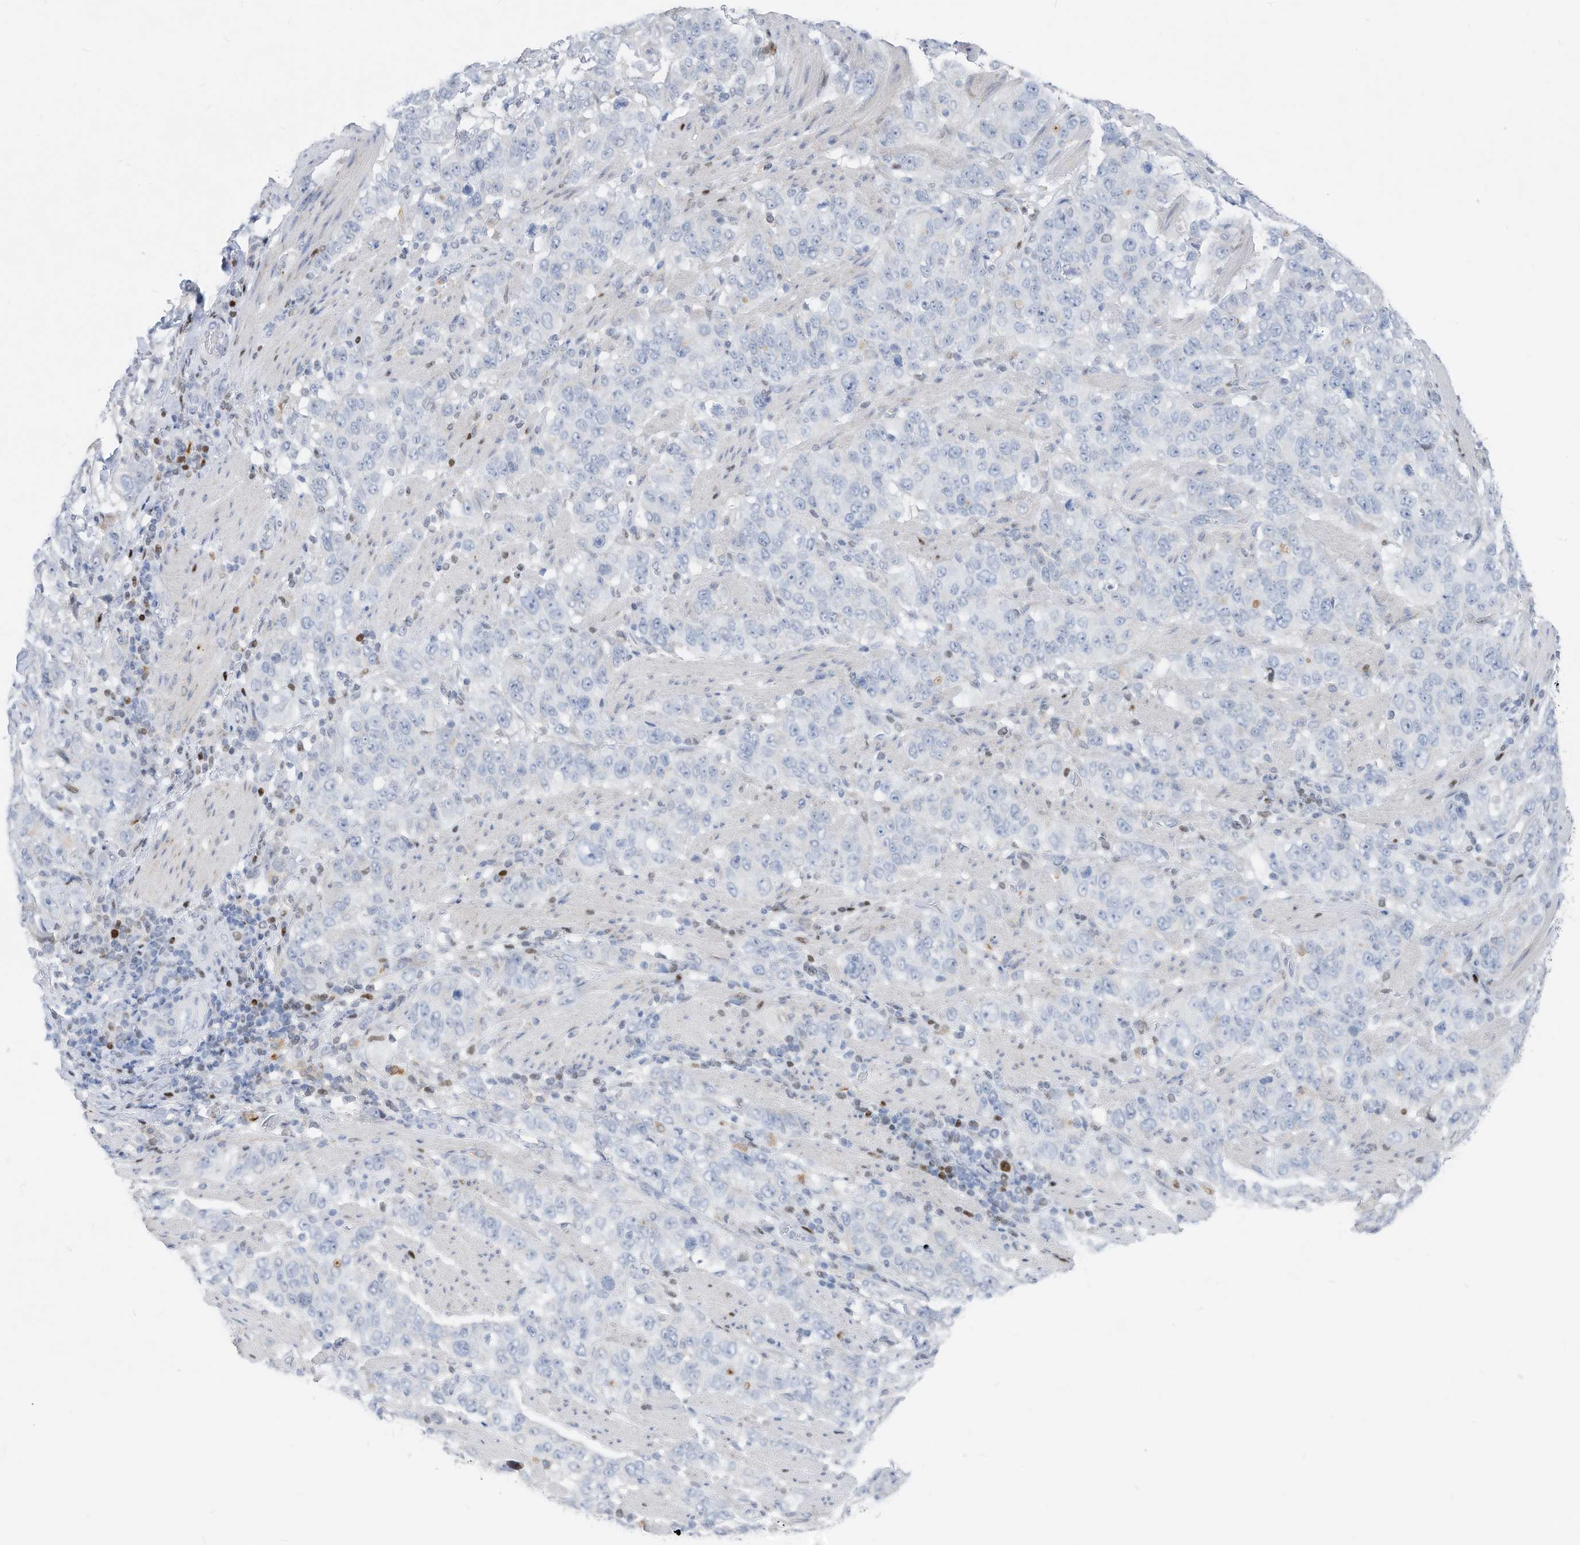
{"staining": {"intensity": "negative", "quantity": "none", "location": "none"}, "tissue": "stomach cancer", "cell_type": "Tumor cells", "image_type": "cancer", "snomed": [{"axis": "morphology", "description": "Adenocarcinoma, NOS"}, {"axis": "topography", "description": "Stomach"}], "caption": "Immunohistochemistry (IHC) micrograph of stomach cancer stained for a protein (brown), which displays no positivity in tumor cells.", "gene": "FRS3", "patient": {"sex": "male", "age": 48}}